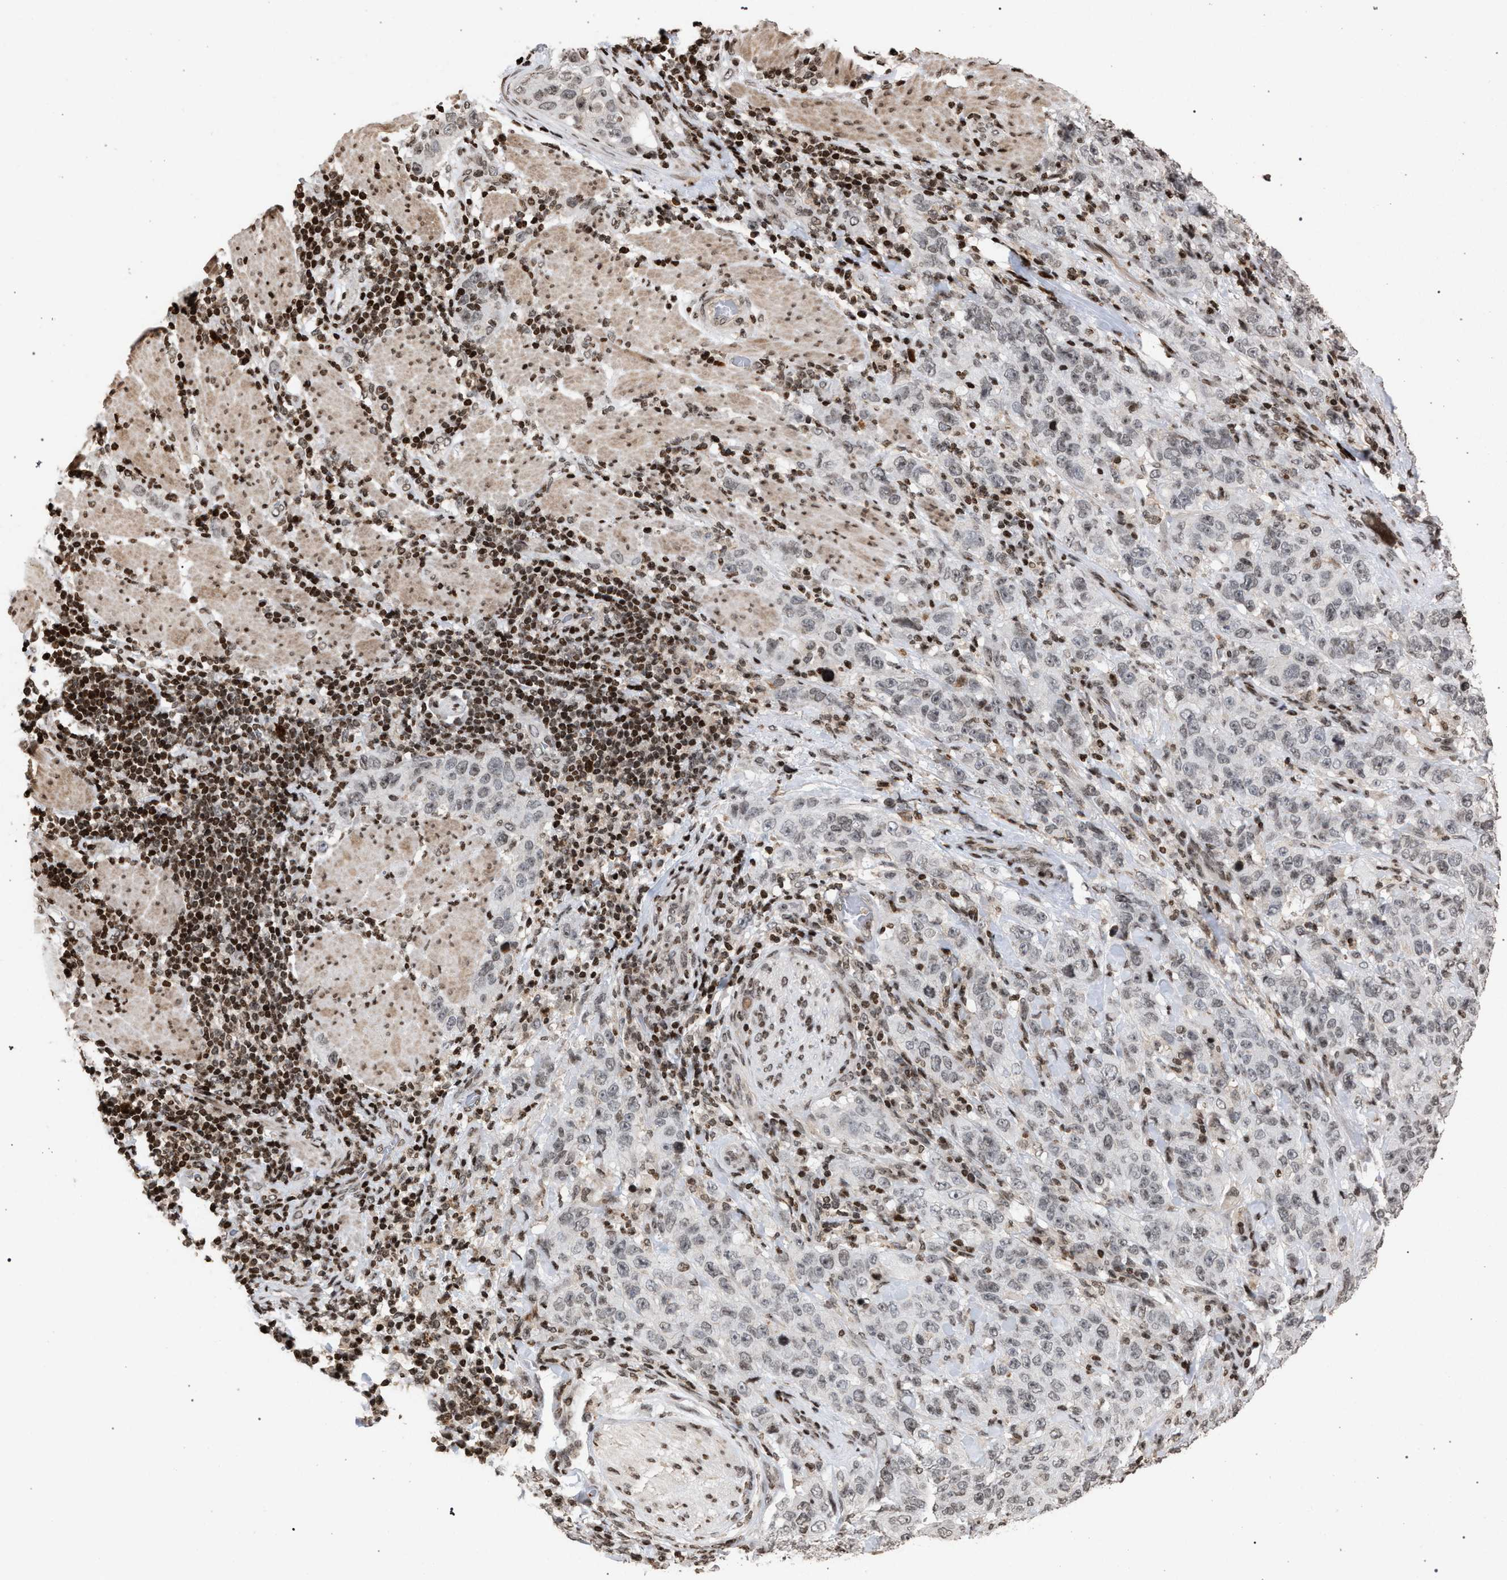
{"staining": {"intensity": "weak", "quantity": "<25%", "location": "nuclear"}, "tissue": "stomach cancer", "cell_type": "Tumor cells", "image_type": "cancer", "snomed": [{"axis": "morphology", "description": "Adenocarcinoma, NOS"}, {"axis": "topography", "description": "Stomach"}], "caption": "Immunohistochemistry image of stomach adenocarcinoma stained for a protein (brown), which shows no staining in tumor cells.", "gene": "FOXD3", "patient": {"sex": "male", "age": 48}}